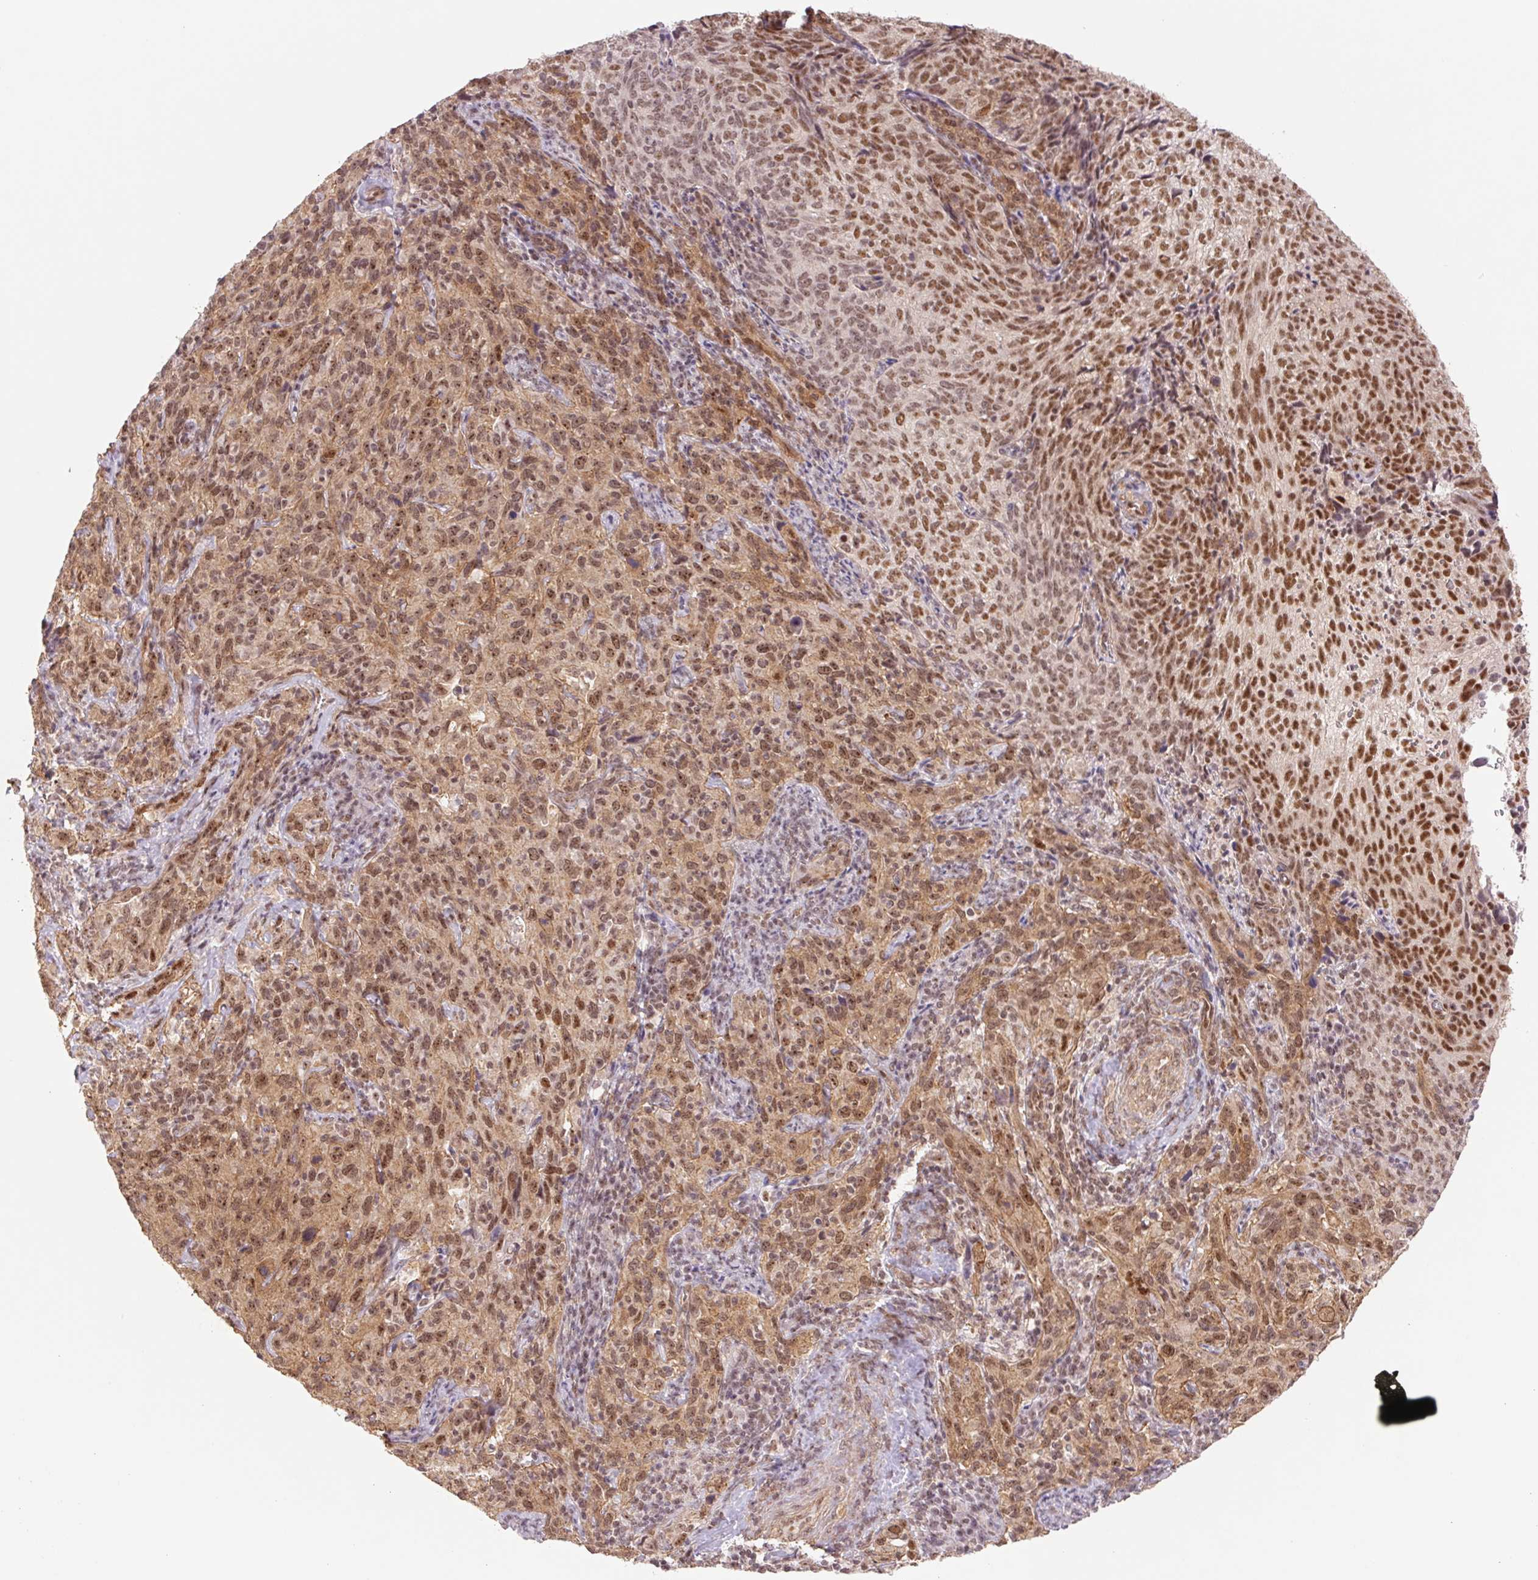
{"staining": {"intensity": "moderate", "quantity": ">75%", "location": "cytoplasmic/membranous,nuclear"}, "tissue": "cervical cancer", "cell_type": "Tumor cells", "image_type": "cancer", "snomed": [{"axis": "morphology", "description": "Squamous cell carcinoma, NOS"}, {"axis": "topography", "description": "Cervix"}], "caption": "High-power microscopy captured an IHC micrograph of cervical squamous cell carcinoma, revealing moderate cytoplasmic/membranous and nuclear expression in approximately >75% of tumor cells.", "gene": "CWC25", "patient": {"sex": "female", "age": 51}}